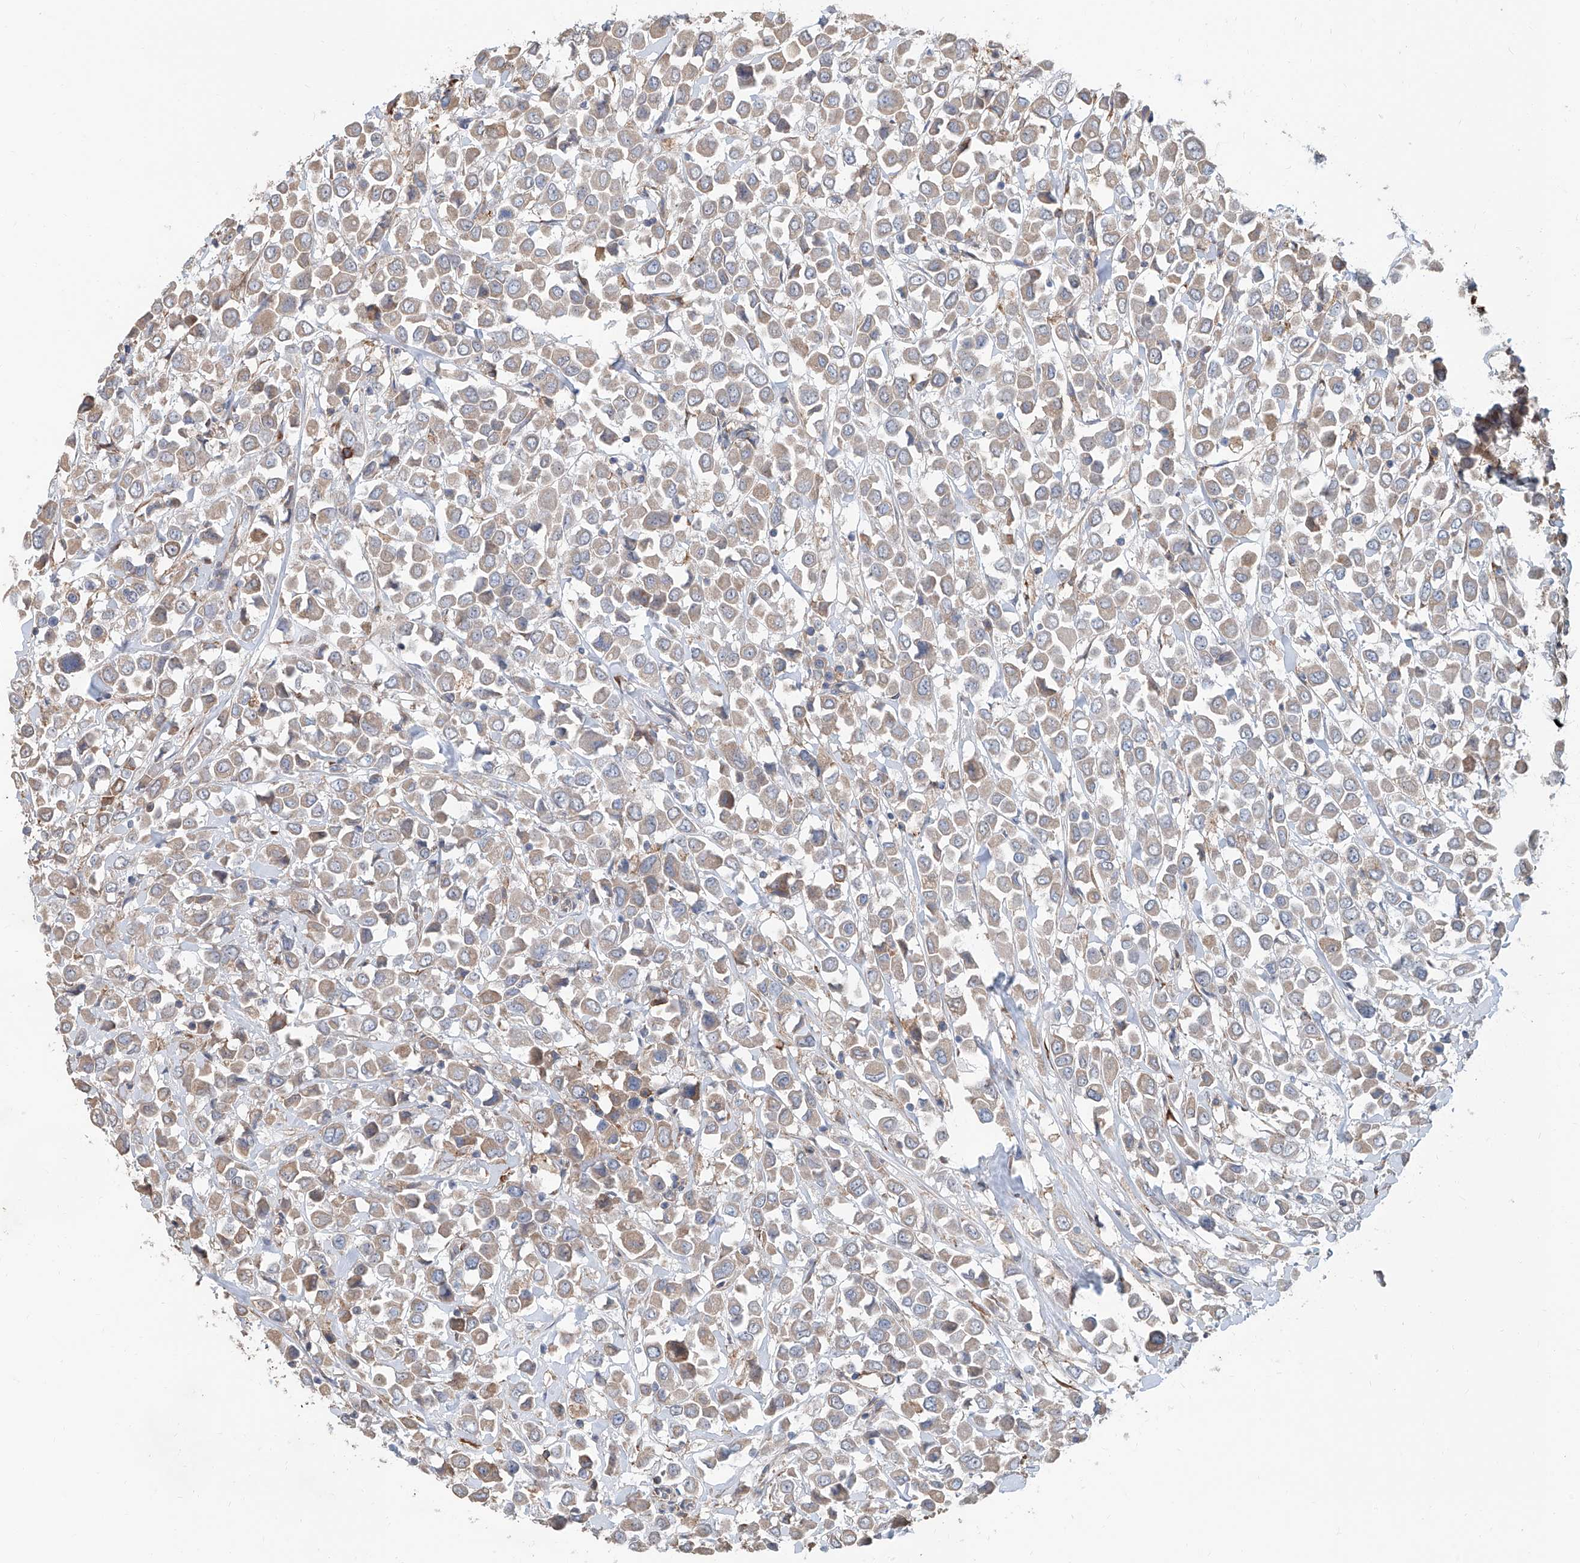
{"staining": {"intensity": "weak", "quantity": "25%-75%", "location": "cytoplasmic/membranous"}, "tissue": "breast cancer", "cell_type": "Tumor cells", "image_type": "cancer", "snomed": [{"axis": "morphology", "description": "Duct carcinoma"}, {"axis": "topography", "description": "Breast"}], "caption": "Weak cytoplasmic/membranous positivity for a protein is appreciated in about 25%-75% of tumor cells of breast invasive ductal carcinoma using immunohistochemistry (IHC).", "gene": "KCNK10", "patient": {"sex": "female", "age": 61}}